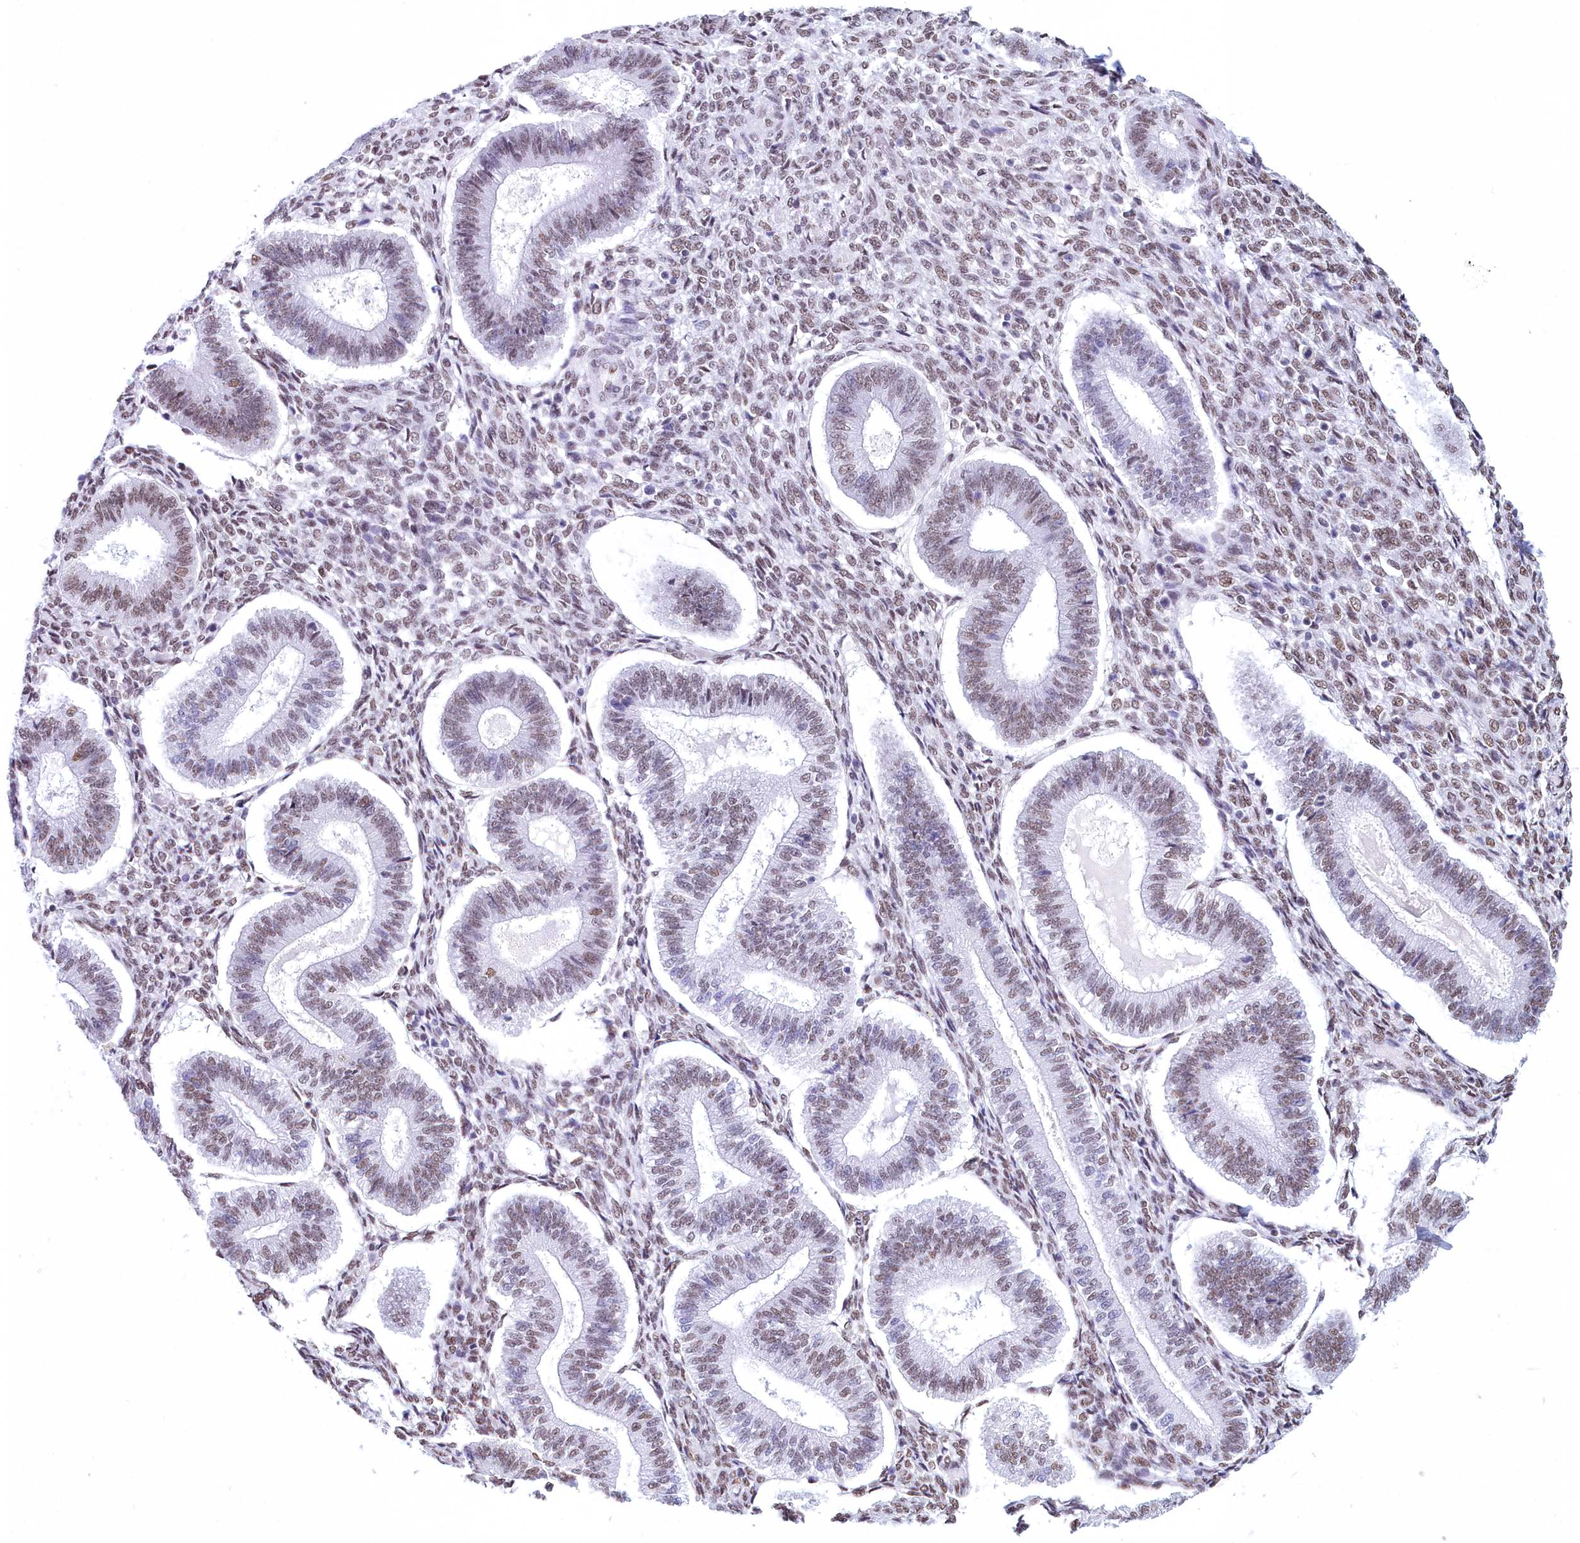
{"staining": {"intensity": "moderate", "quantity": "25%-75%", "location": "nuclear"}, "tissue": "endometrium", "cell_type": "Cells in endometrial stroma", "image_type": "normal", "snomed": [{"axis": "morphology", "description": "Normal tissue, NOS"}, {"axis": "topography", "description": "Endometrium"}], "caption": "The image demonstrates a brown stain indicating the presence of a protein in the nuclear of cells in endometrial stroma in endometrium.", "gene": "CDC26", "patient": {"sex": "female", "age": 25}}